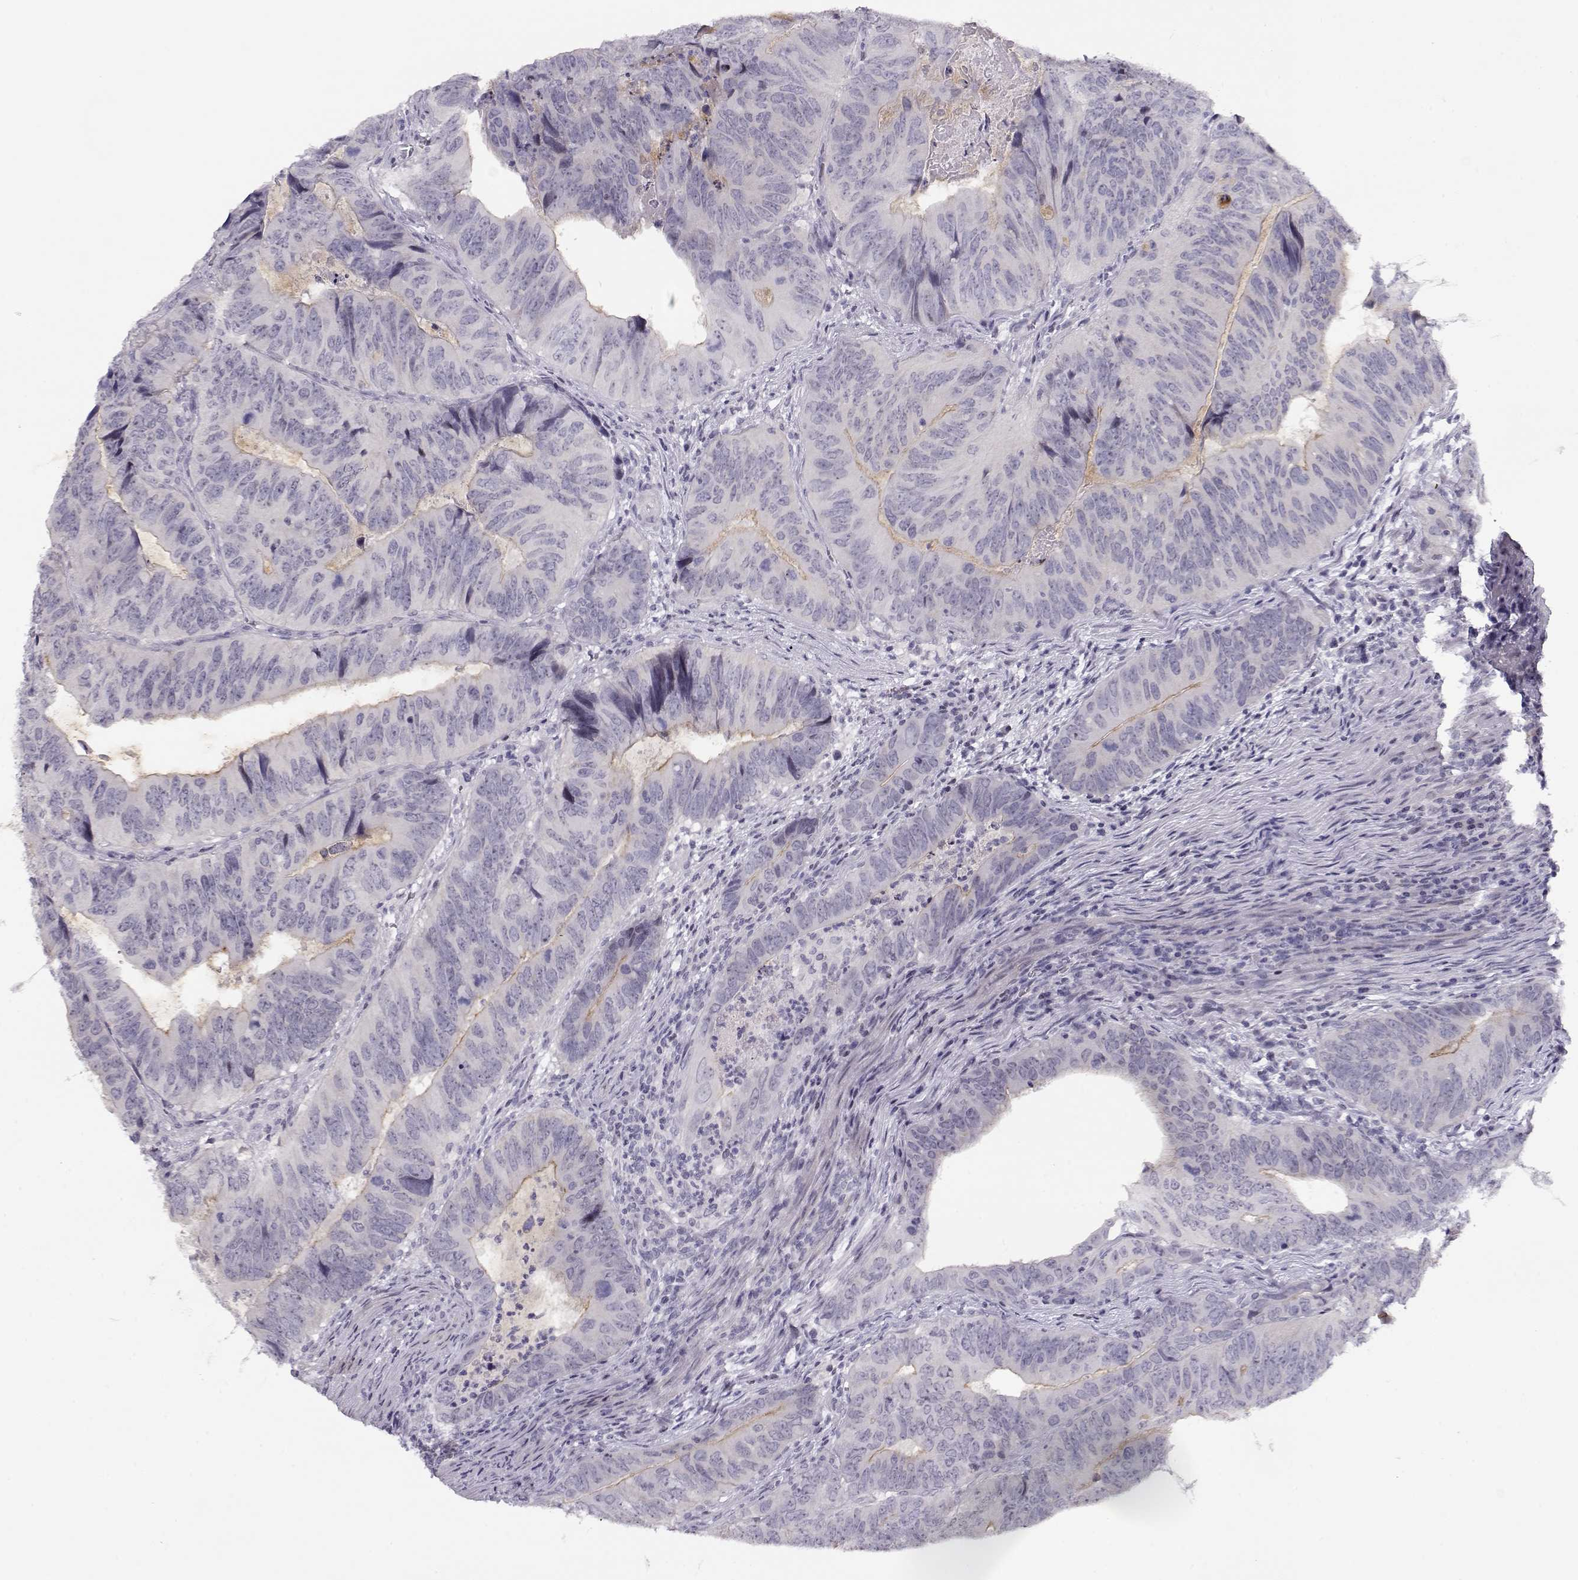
{"staining": {"intensity": "weak", "quantity": "<25%", "location": "cytoplasmic/membranous"}, "tissue": "colorectal cancer", "cell_type": "Tumor cells", "image_type": "cancer", "snomed": [{"axis": "morphology", "description": "Adenocarcinoma, NOS"}, {"axis": "topography", "description": "Colon"}], "caption": "DAB (3,3'-diaminobenzidine) immunohistochemical staining of human colorectal adenocarcinoma shows no significant expression in tumor cells.", "gene": "CRX", "patient": {"sex": "male", "age": 79}}